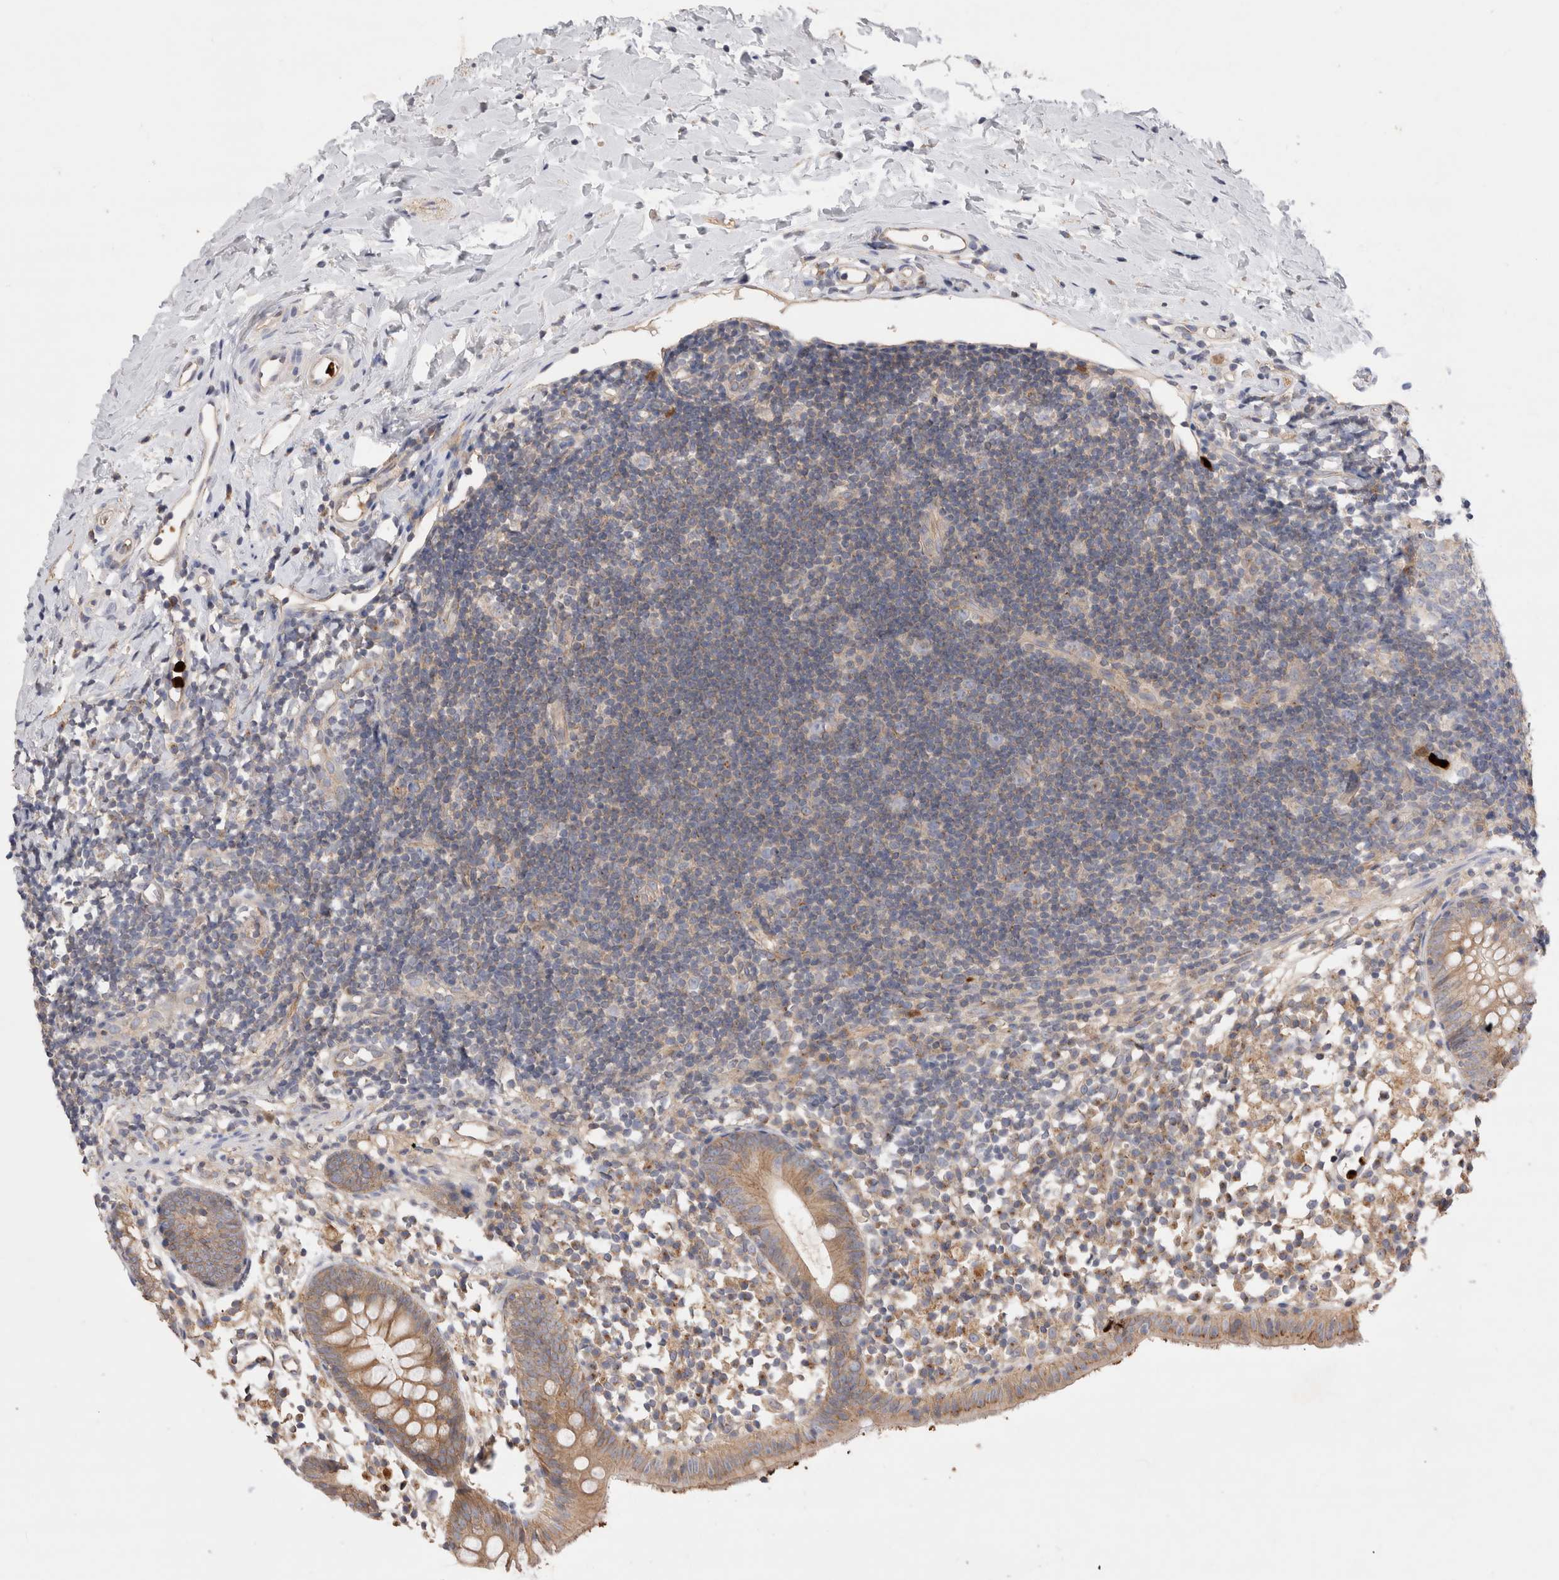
{"staining": {"intensity": "moderate", "quantity": ">75%", "location": "cytoplasmic/membranous"}, "tissue": "appendix", "cell_type": "Glandular cells", "image_type": "normal", "snomed": [{"axis": "morphology", "description": "Normal tissue, NOS"}, {"axis": "topography", "description": "Appendix"}], "caption": "DAB immunohistochemical staining of normal human appendix exhibits moderate cytoplasmic/membranous protein staining in about >75% of glandular cells. The staining was performed using DAB (3,3'-diaminobenzidine), with brown indicating positive protein expression. Nuclei are stained blue with hematoxylin.", "gene": "NXT2", "patient": {"sex": "female", "age": 20}}